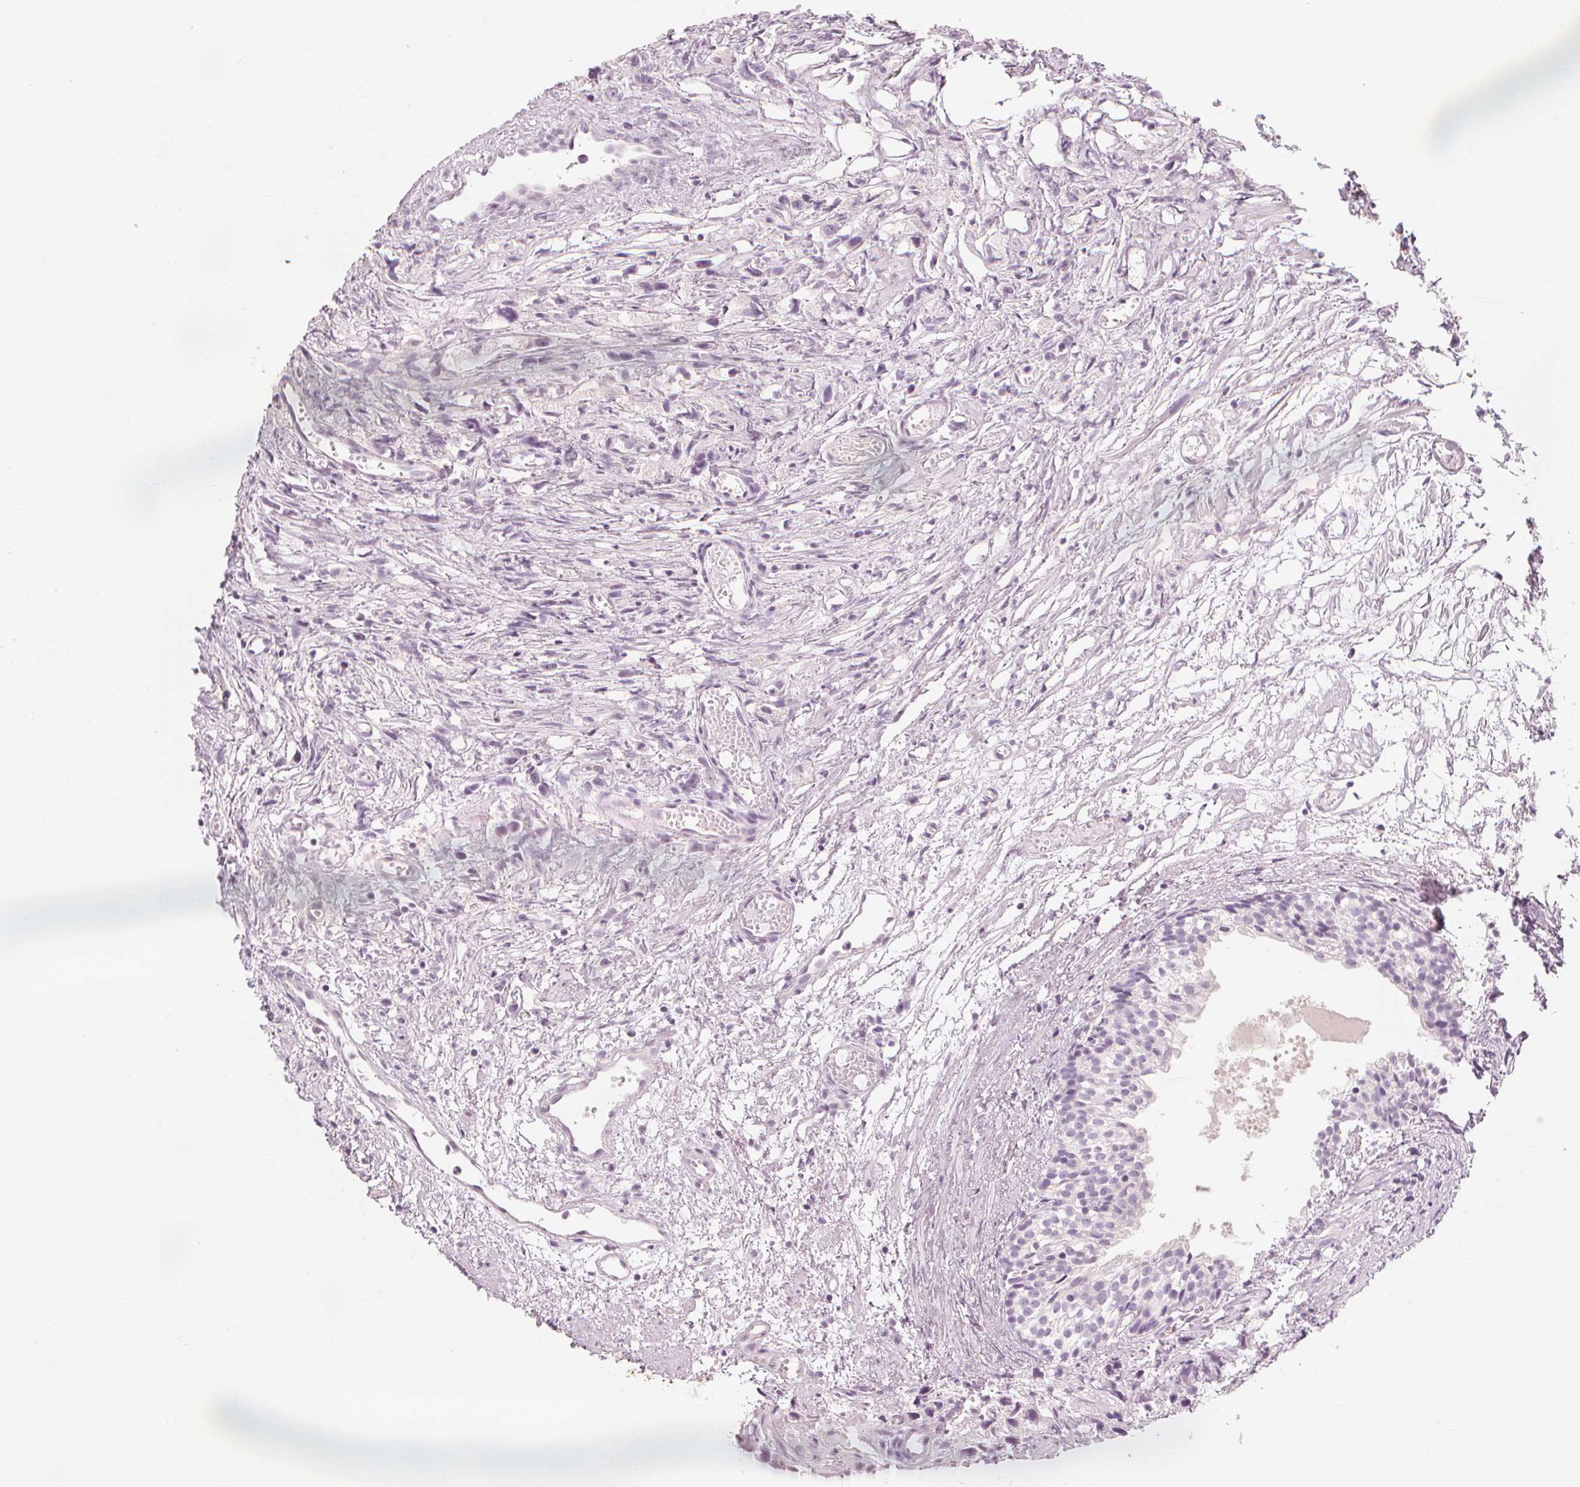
{"staining": {"intensity": "negative", "quantity": "none", "location": "none"}, "tissue": "prostate cancer", "cell_type": "Tumor cells", "image_type": "cancer", "snomed": [{"axis": "morphology", "description": "Adenocarcinoma, High grade"}, {"axis": "topography", "description": "Prostate"}], "caption": "Immunohistochemical staining of human prostate adenocarcinoma (high-grade) demonstrates no significant staining in tumor cells. The staining was performed using DAB (3,3'-diaminobenzidine) to visualize the protein expression in brown, while the nuclei were stained in blue with hematoxylin (Magnification: 20x).", "gene": "MUC12", "patient": {"sex": "male", "age": 75}}